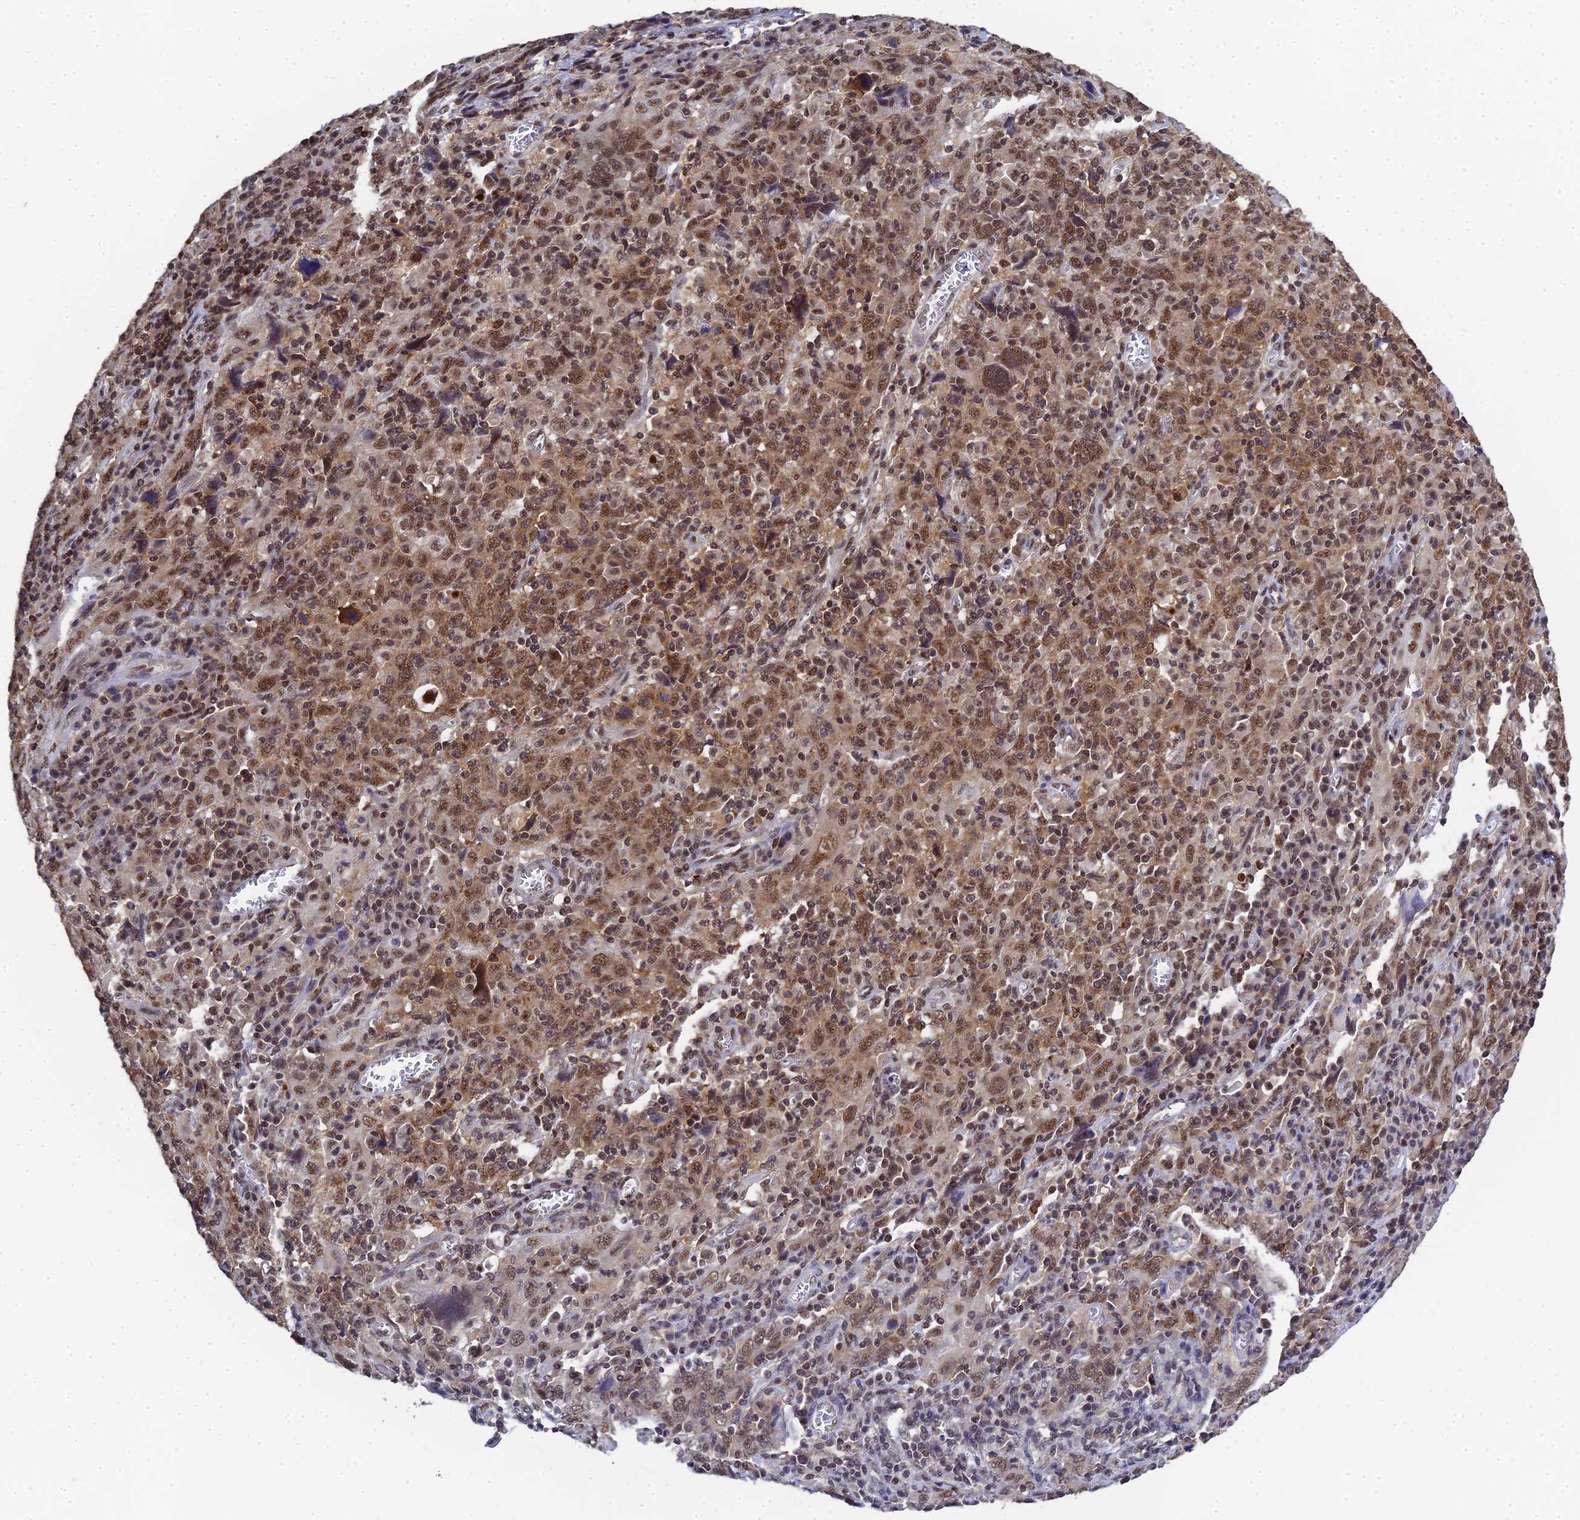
{"staining": {"intensity": "moderate", "quantity": ">75%", "location": "cytoplasmic/membranous,nuclear"}, "tissue": "cervical cancer", "cell_type": "Tumor cells", "image_type": "cancer", "snomed": [{"axis": "morphology", "description": "Squamous cell carcinoma, NOS"}, {"axis": "topography", "description": "Cervix"}], "caption": "The histopathology image shows immunohistochemical staining of squamous cell carcinoma (cervical). There is moderate cytoplasmic/membranous and nuclear positivity is seen in about >75% of tumor cells.", "gene": "MAGOHB", "patient": {"sex": "female", "age": 46}}